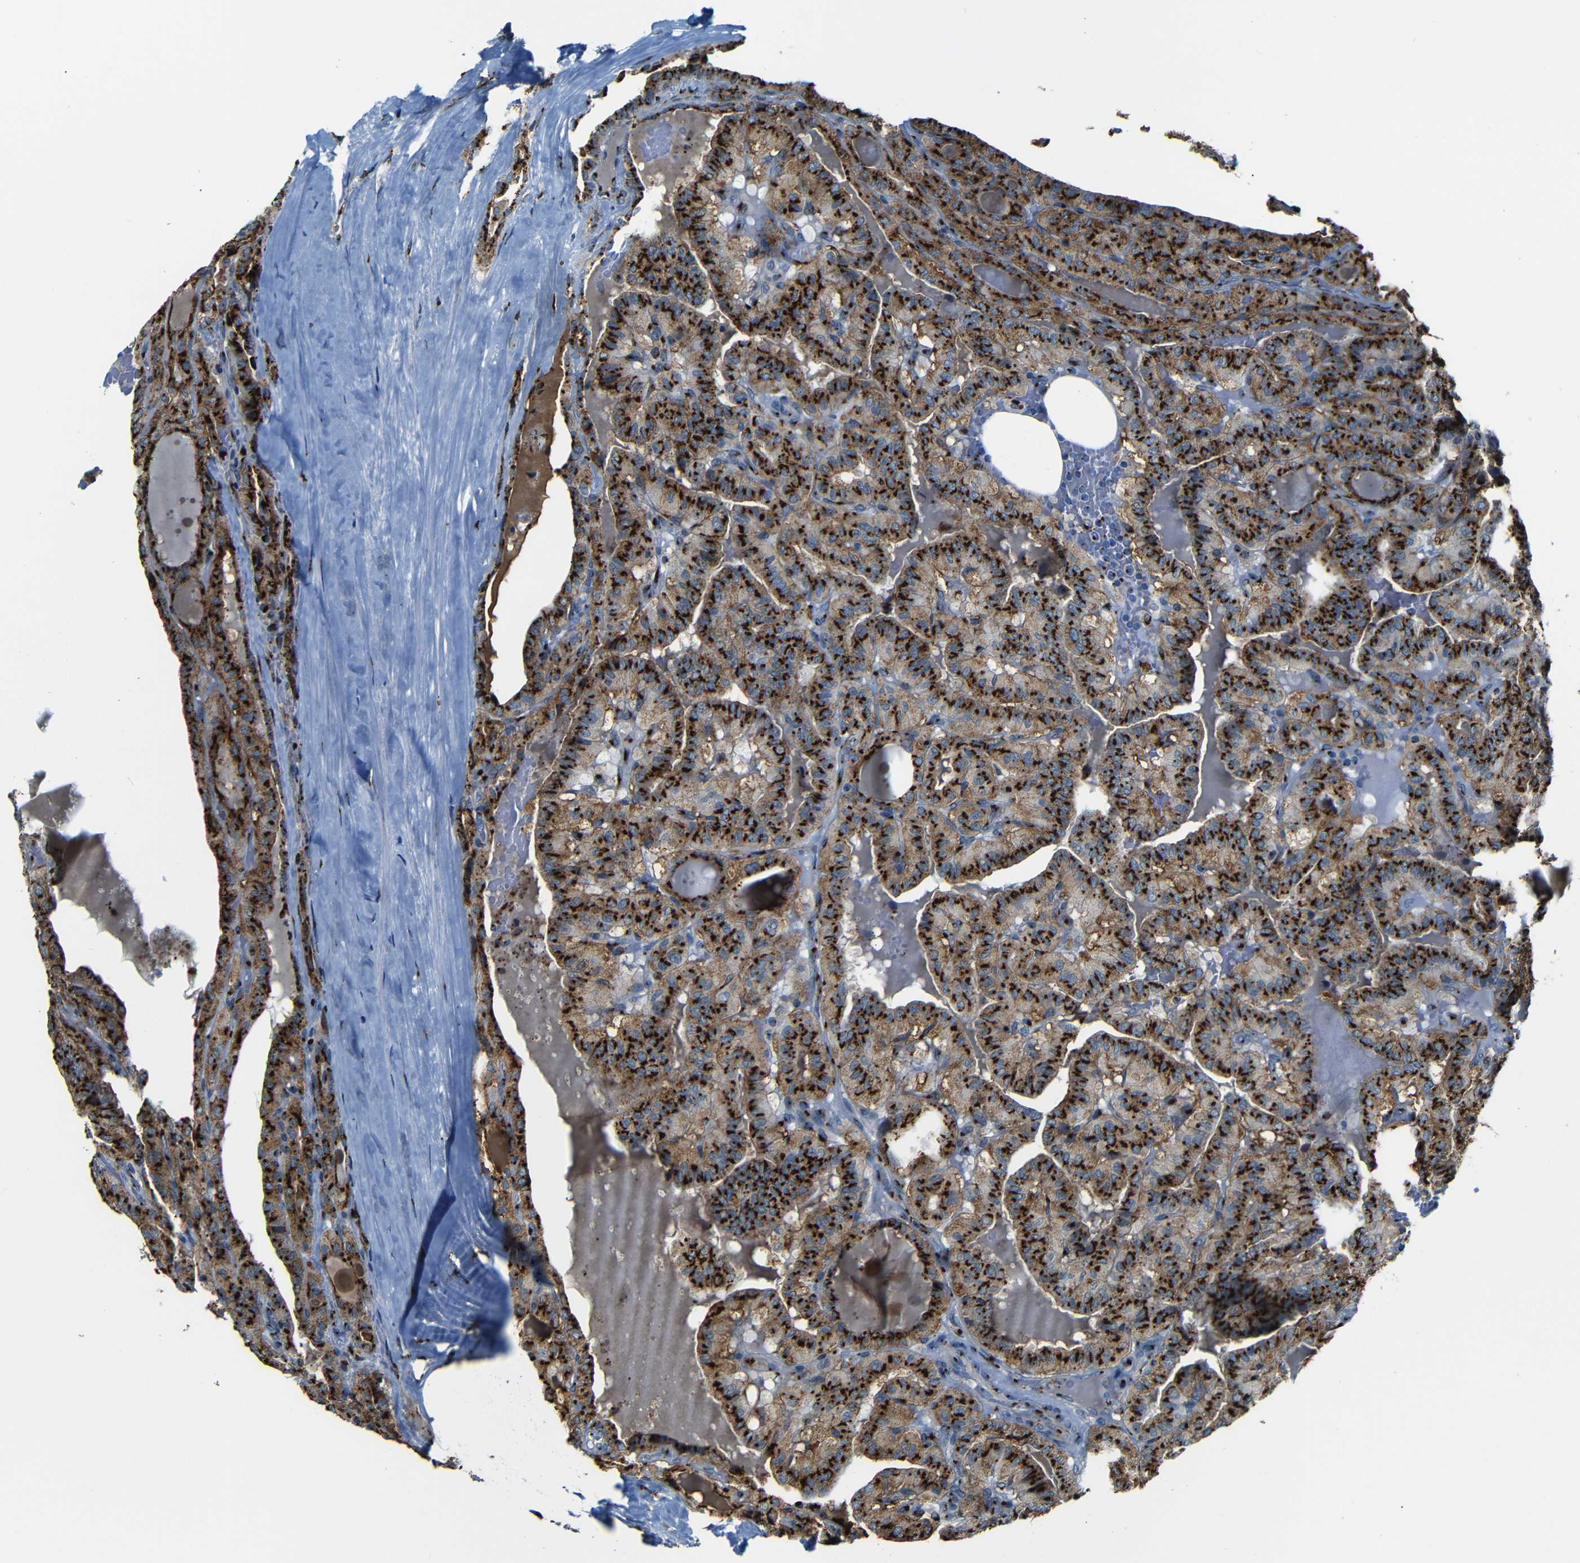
{"staining": {"intensity": "strong", "quantity": ">75%", "location": "cytoplasmic/membranous"}, "tissue": "head and neck cancer", "cell_type": "Tumor cells", "image_type": "cancer", "snomed": [{"axis": "morphology", "description": "Squamous cell carcinoma, NOS"}, {"axis": "topography", "description": "Oral tissue"}, {"axis": "topography", "description": "Head-Neck"}], "caption": "Immunohistochemical staining of head and neck squamous cell carcinoma displays high levels of strong cytoplasmic/membranous positivity in about >75% of tumor cells.", "gene": "TGOLN2", "patient": {"sex": "female", "age": 50}}